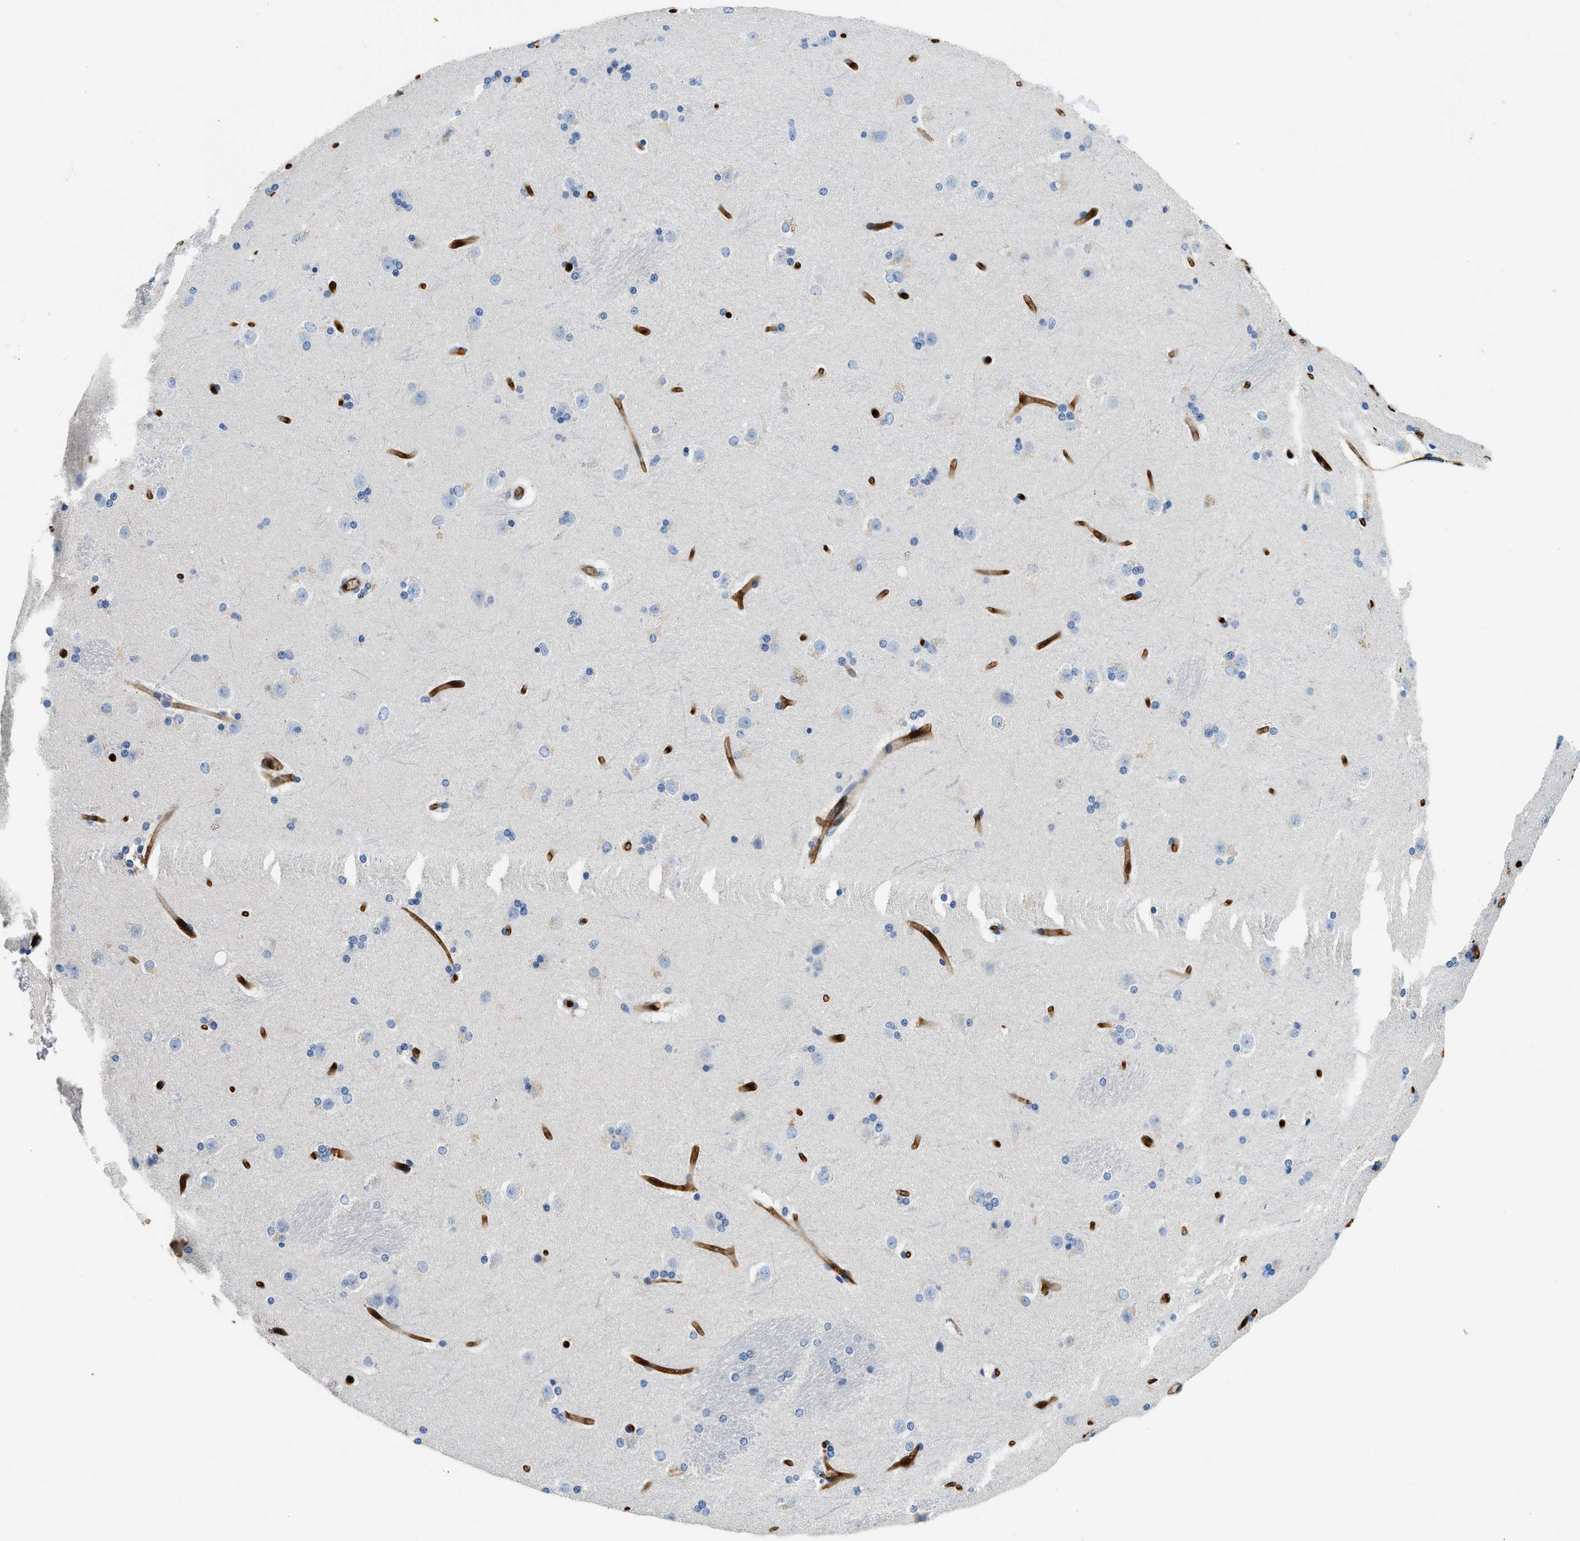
{"staining": {"intensity": "negative", "quantity": "none", "location": "none"}, "tissue": "caudate", "cell_type": "Glial cells", "image_type": "normal", "snomed": [{"axis": "morphology", "description": "Normal tissue, NOS"}, {"axis": "topography", "description": "Lateral ventricle wall"}], "caption": "Immunohistochemical staining of unremarkable human caudate reveals no significant expression in glial cells.", "gene": "ANXA3", "patient": {"sex": "female", "age": 19}}